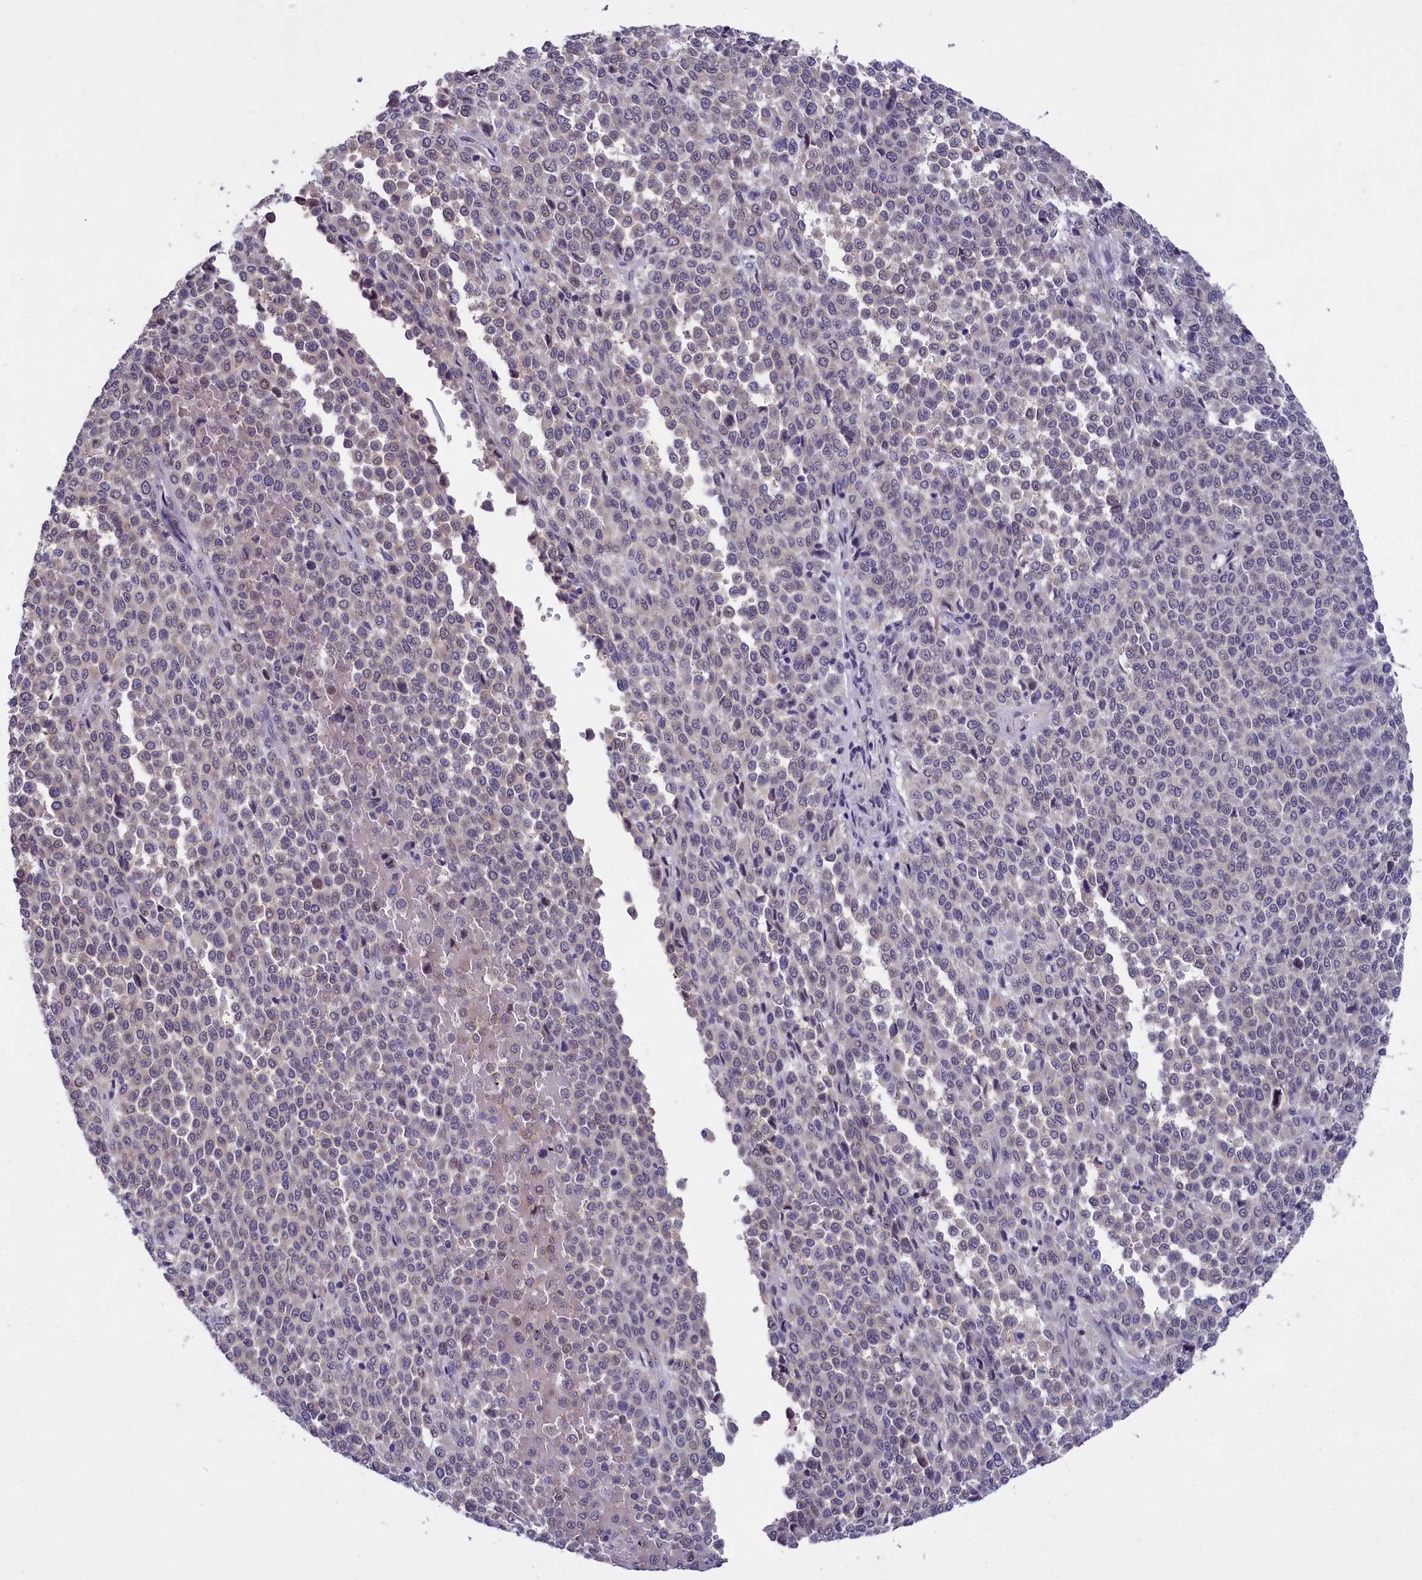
{"staining": {"intensity": "weak", "quantity": "<25%", "location": "nuclear"}, "tissue": "melanoma", "cell_type": "Tumor cells", "image_type": "cancer", "snomed": [{"axis": "morphology", "description": "Malignant melanoma, Metastatic site"}, {"axis": "topography", "description": "Pancreas"}], "caption": "Micrograph shows no significant protein staining in tumor cells of melanoma.", "gene": "ENPP6", "patient": {"sex": "female", "age": 30}}